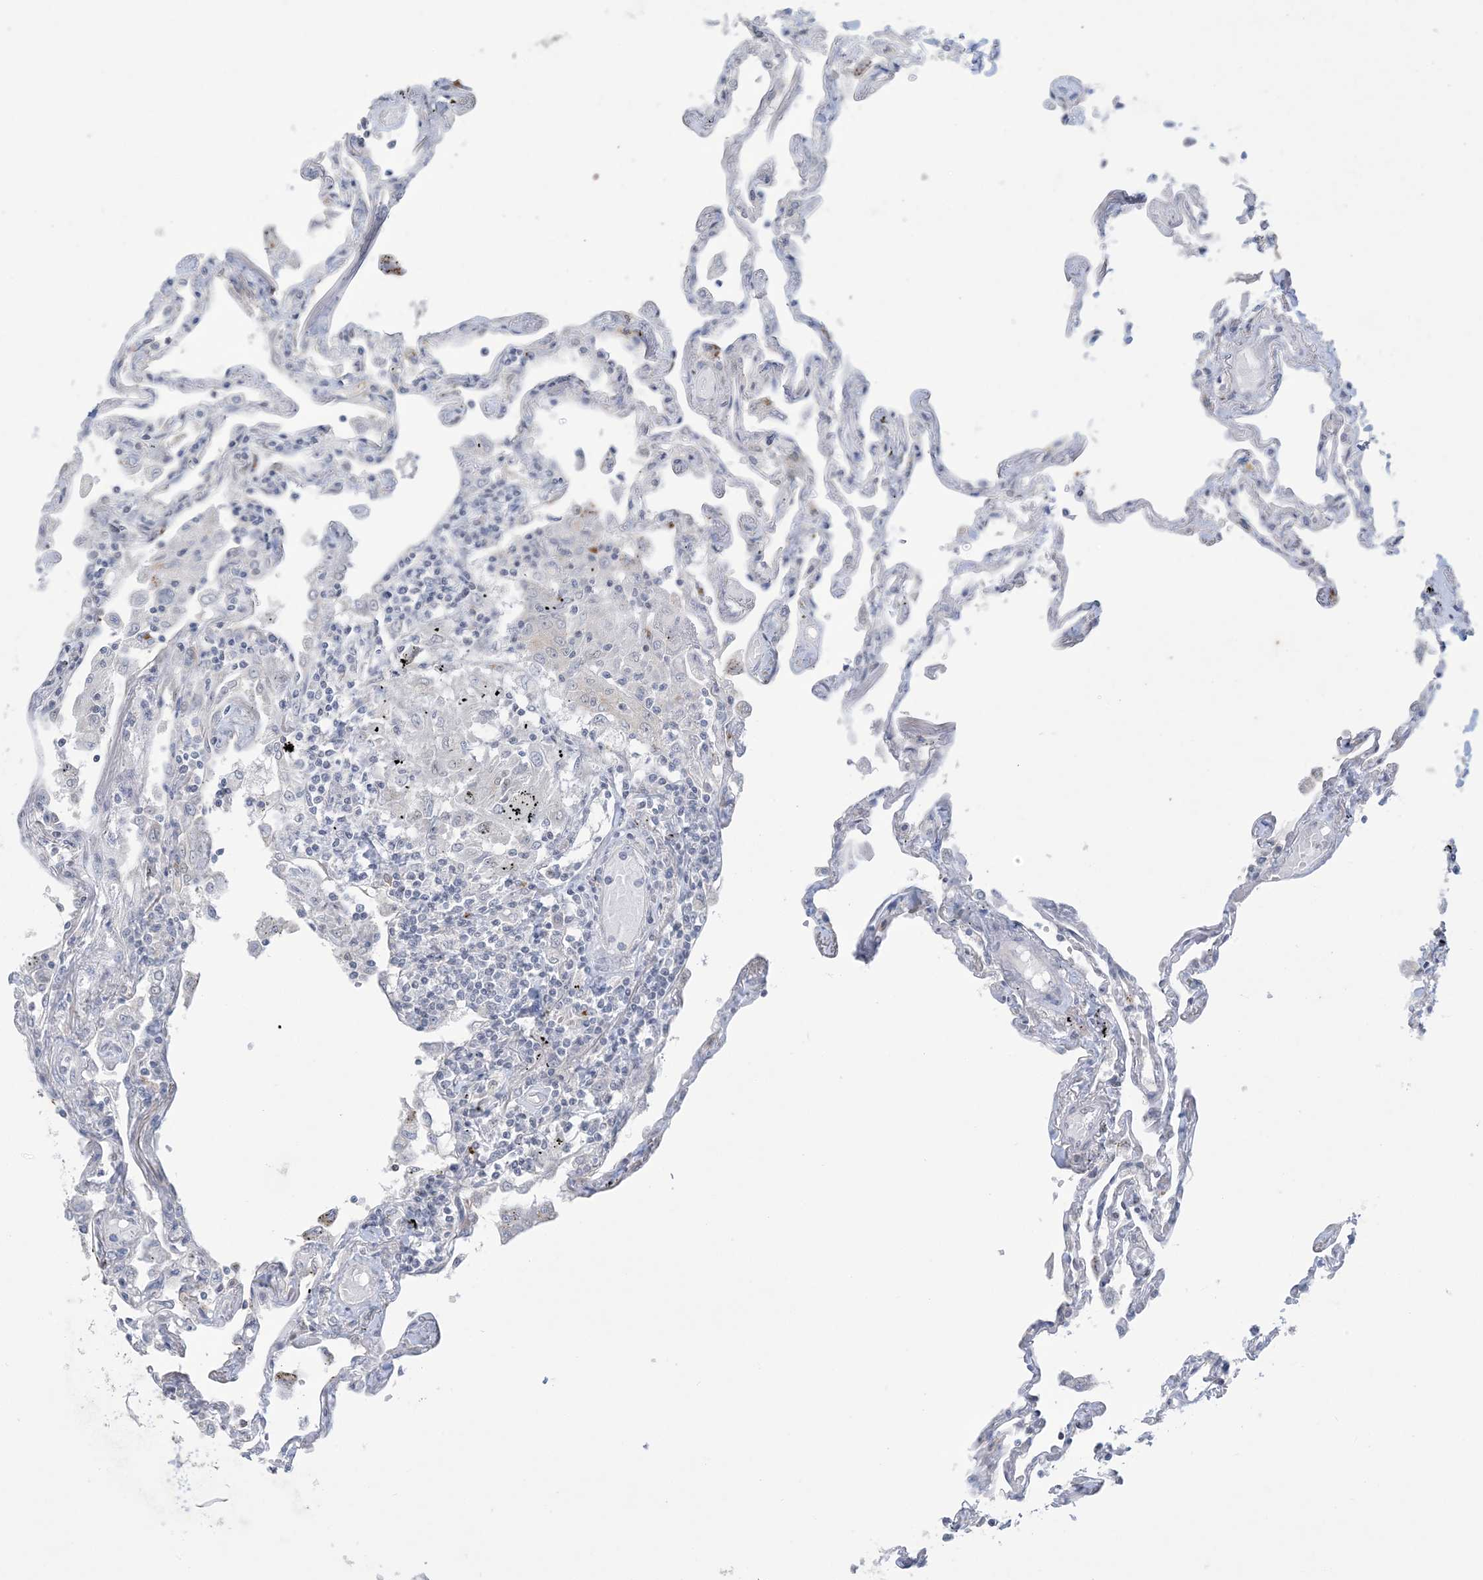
{"staining": {"intensity": "negative", "quantity": "none", "location": "none"}, "tissue": "lung", "cell_type": "Alveolar cells", "image_type": "normal", "snomed": [{"axis": "morphology", "description": "Normal tissue, NOS"}, {"axis": "topography", "description": "Lung"}], "caption": "Human lung stained for a protein using IHC reveals no expression in alveolar cells.", "gene": "KIF3A", "patient": {"sex": "female", "age": 67}}